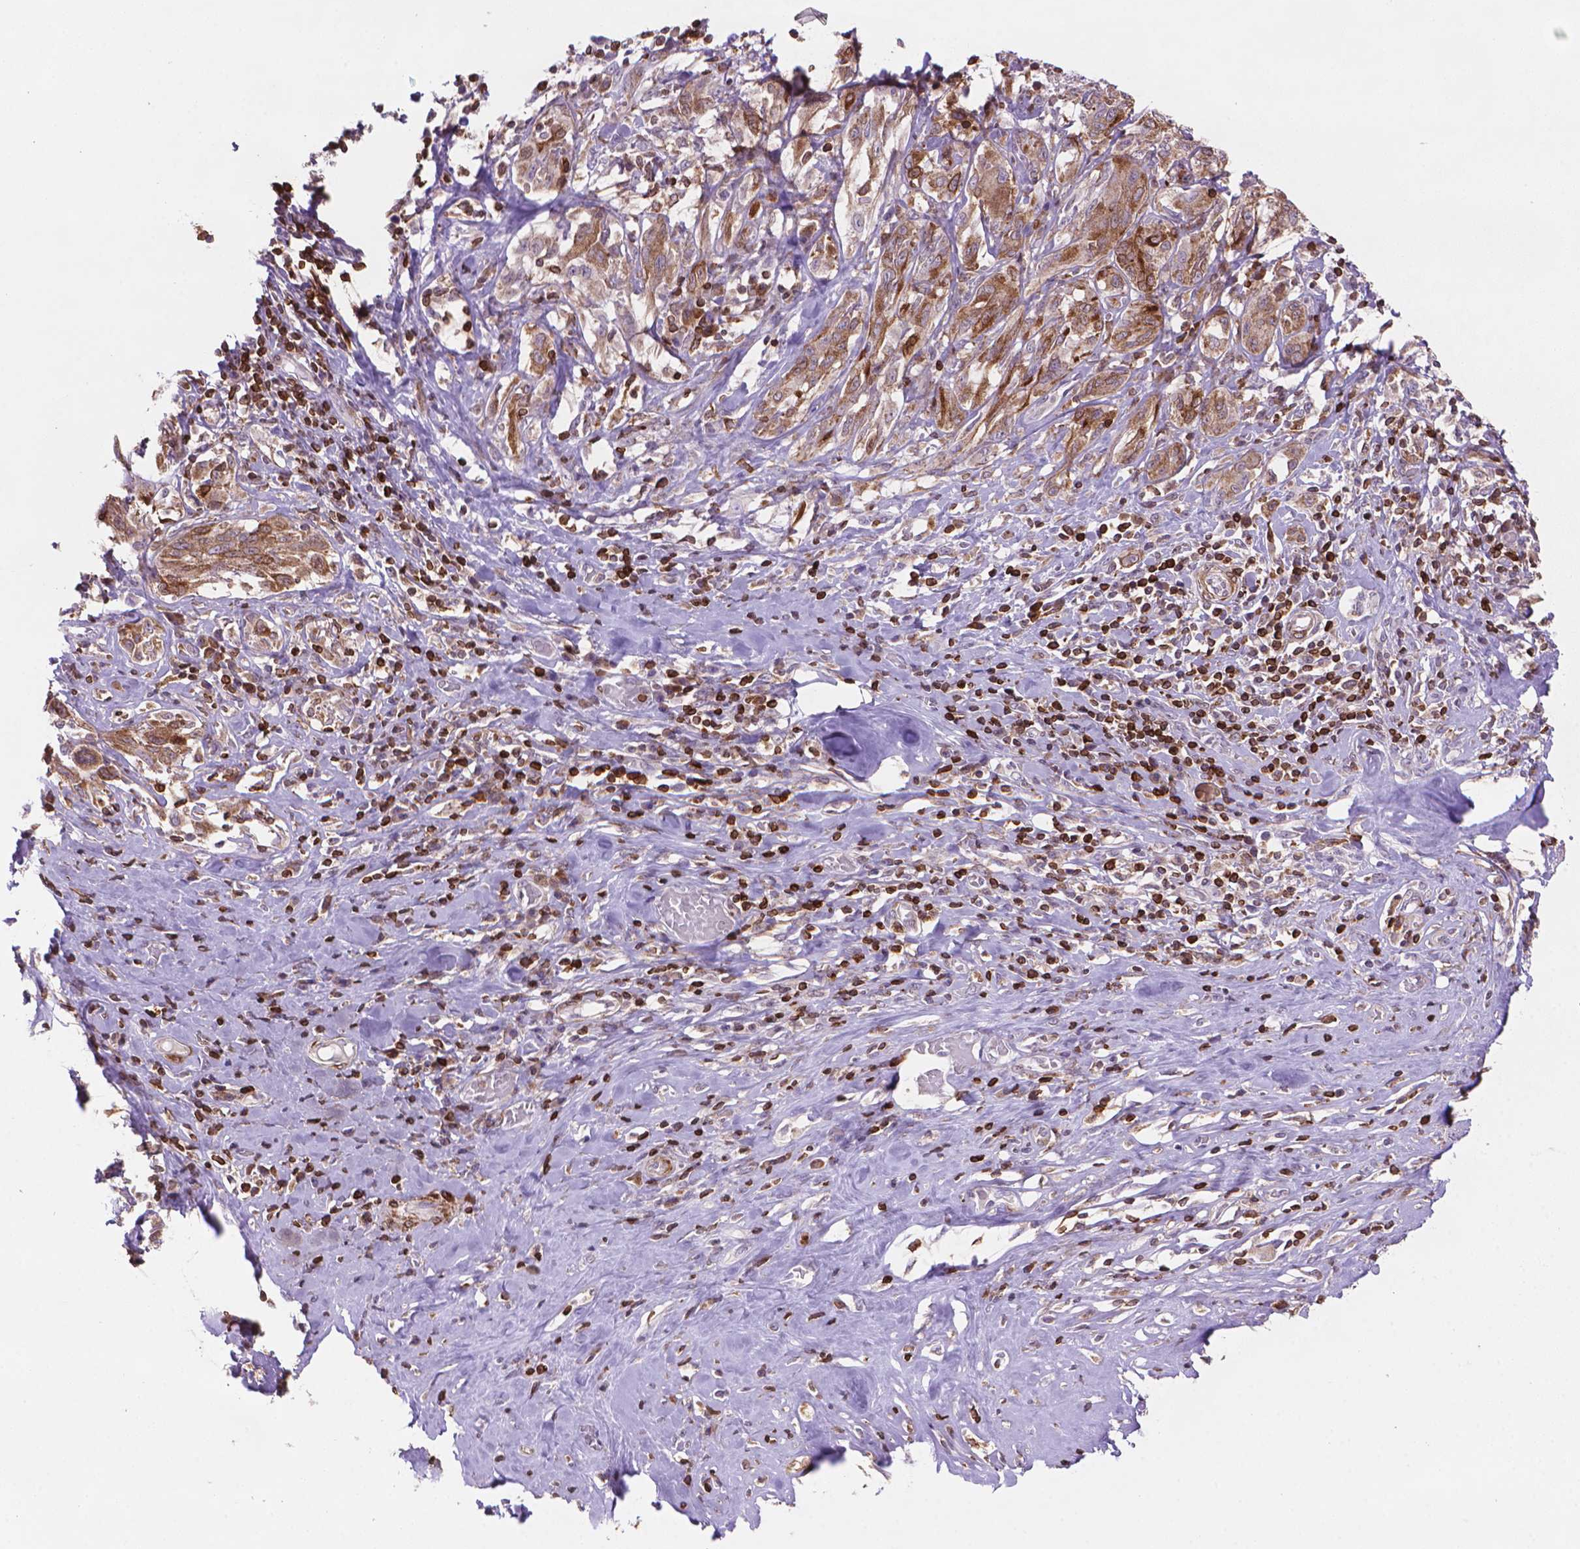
{"staining": {"intensity": "moderate", "quantity": ">75%", "location": "cytoplasmic/membranous"}, "tissue": "melanoma", "cell_type": "Tumor cells", "image_type": "cancer", "snomed": [{"axis": "morphology", "description": "Malignant melanoma, NOS"}, {"axis": "topography", "description": "Skin"}], "caption": "Melanoma tissue exhibits moderate cytoplasmic/membranous expression in about >75% of tumor cells The protein is stained brown, and the nuclei are stained in blue (DAB IHC with brightfield microscopy, high magnification).", "gene": "BCL2", "patient": {"sex": "female", "age": 91}}